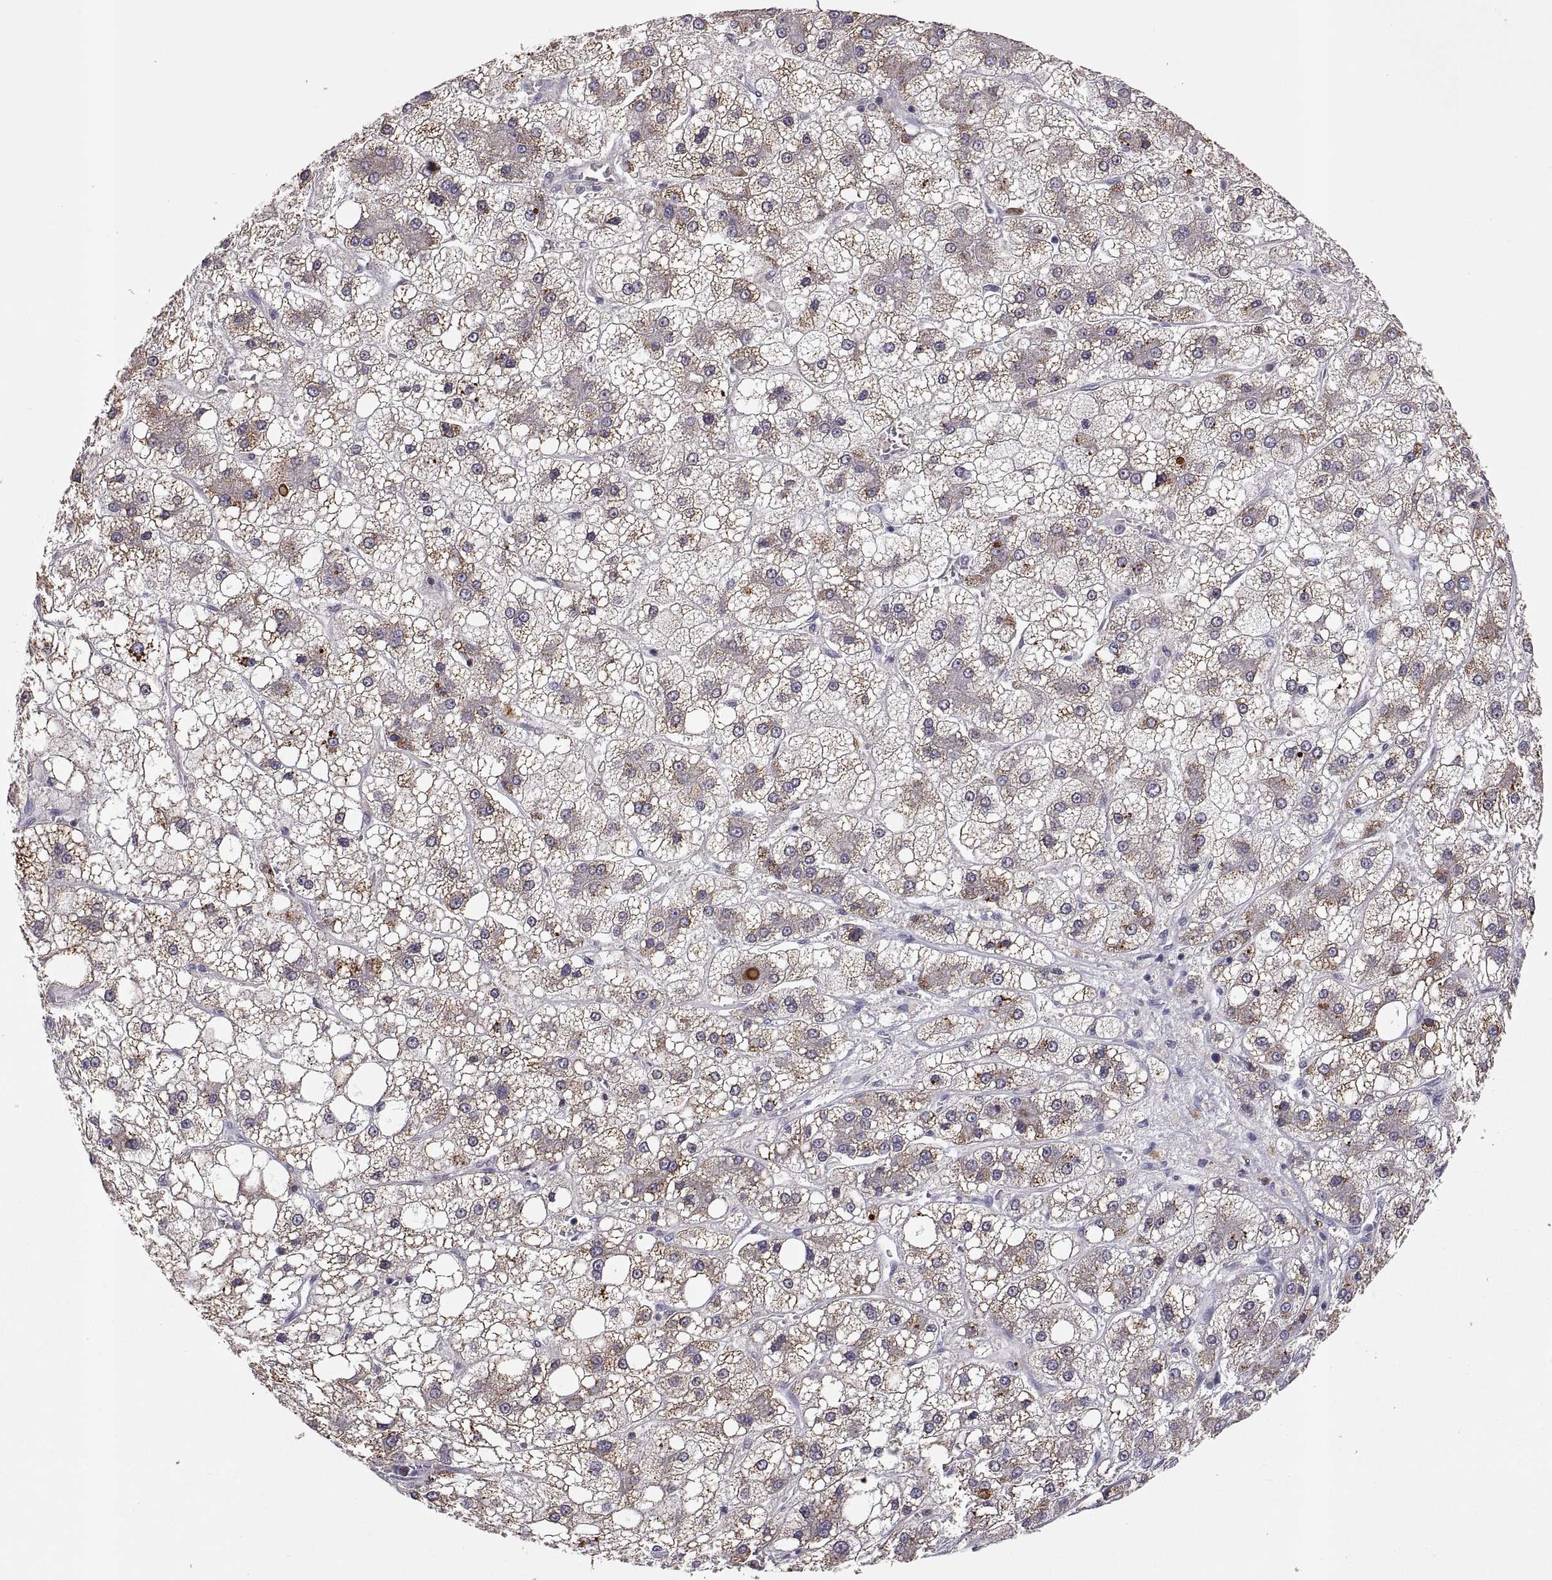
{"staining": {"intensity": "negative", "quantity": "none", "location": "none"}, "tissue": "liver cancer", "cell_type": "Tumor cells", "image_type": "cancer", "snomed": [{"axis": "morphology", "description": "Carcinoma, Hepatocellular, NOS"}, {"axis": "topography", "description": "Liver"}], "caption": "This is a histopathology image of IHC staining of hepatocellular carcinoma (liver), which shows no staining in tumor cells.", "gene": "FGF9", "patient": {"sex": "male", "age": 73}}